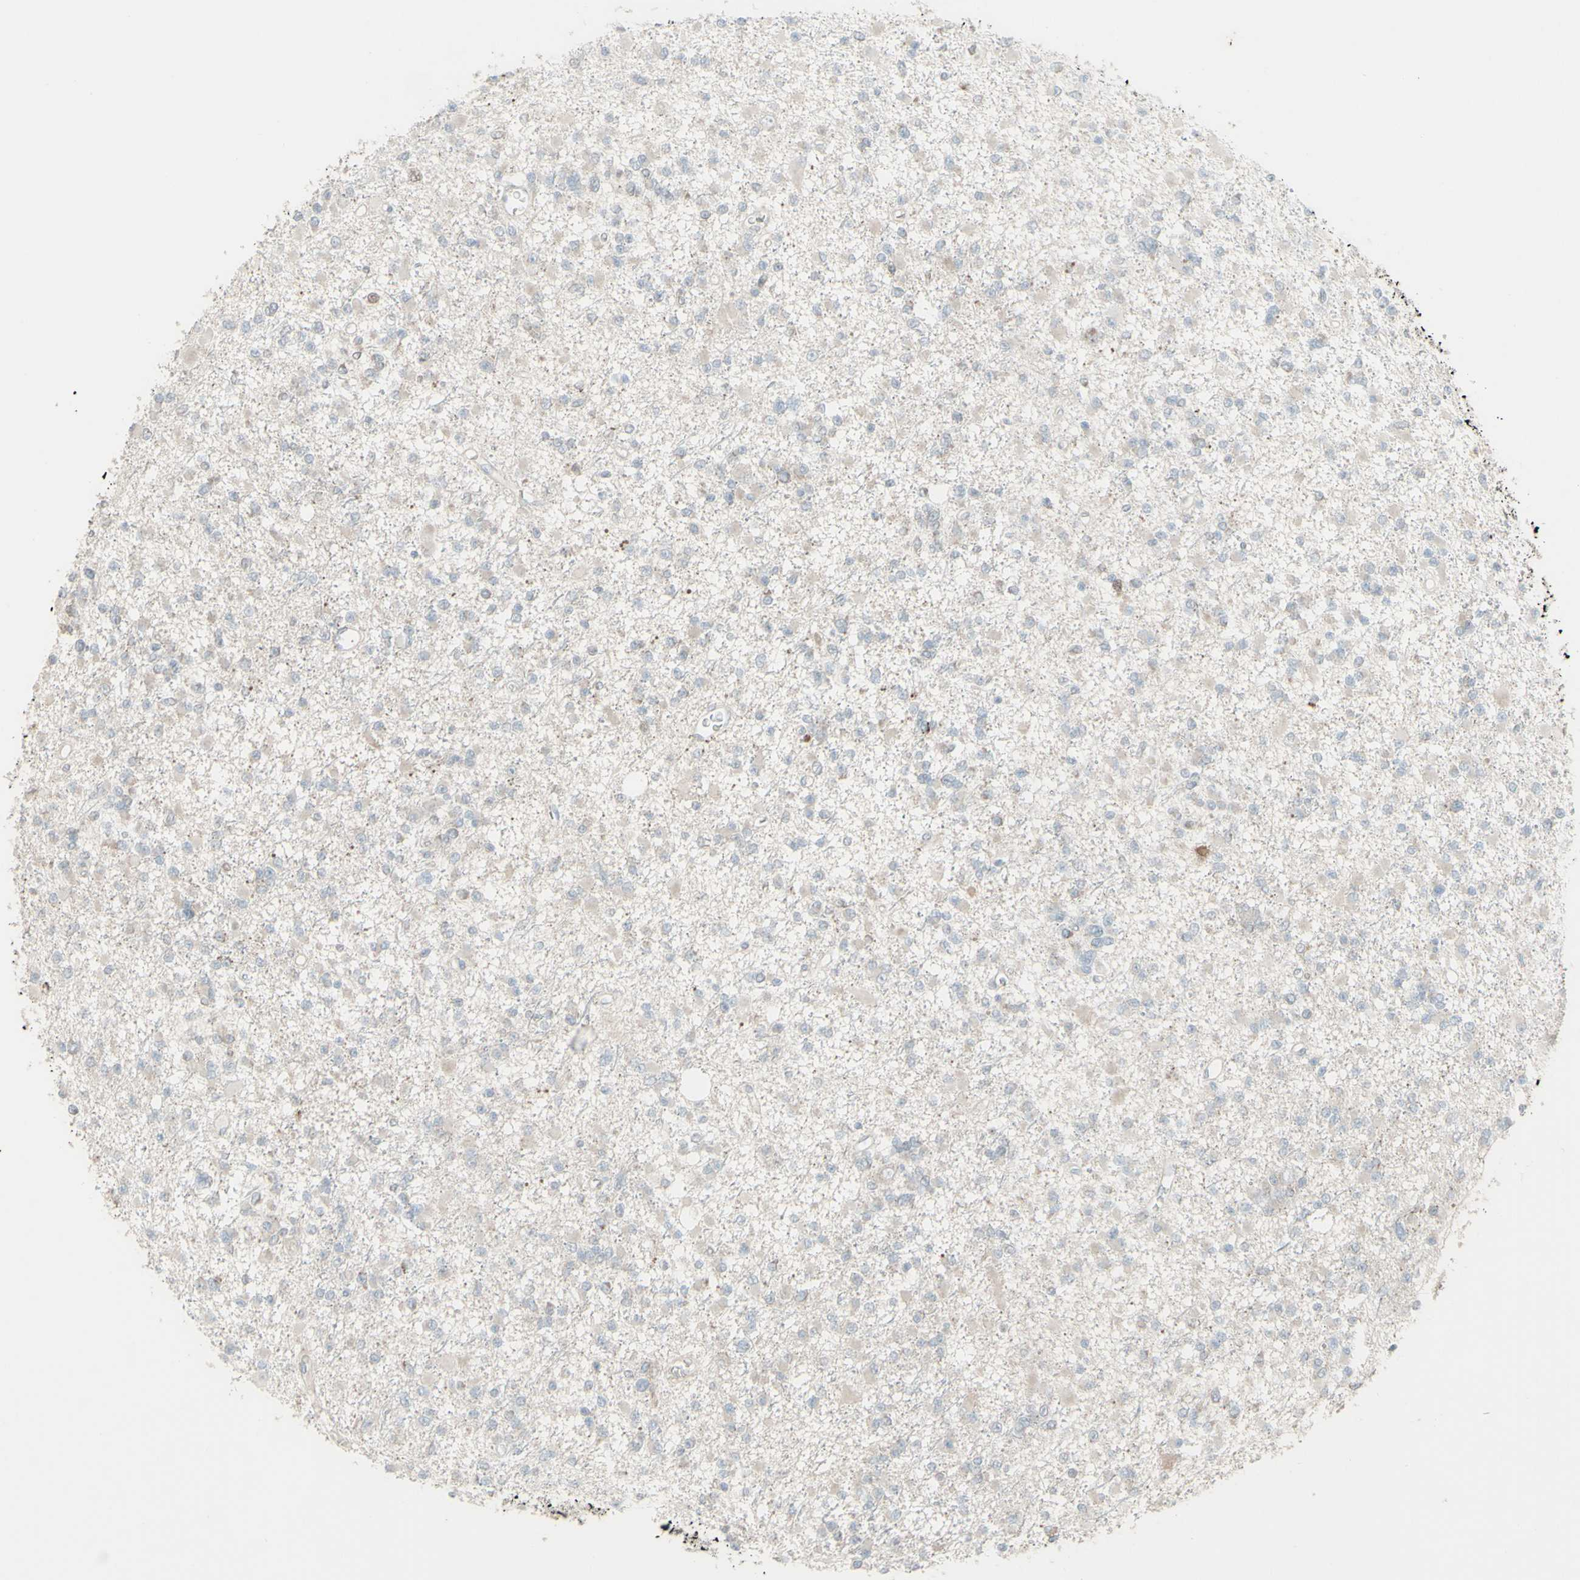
{"staining": {"intensity": "negative", "quantity": "none", "location": "none"}, "tissue": "glioma", "cell_type": "Tumor cells", "image_type": "cancer", "snomed": [{"axis": "morphology", "description": "Glioma, malignant, Low grade"}, {"axis": "topography", "description": "Brain"}], "caption": "IHC of low-grade glioma (malignant) reveals no positivity in tumor cells.", "gene": "GMNN", "patient": {"sex": "female", "age": 22}}